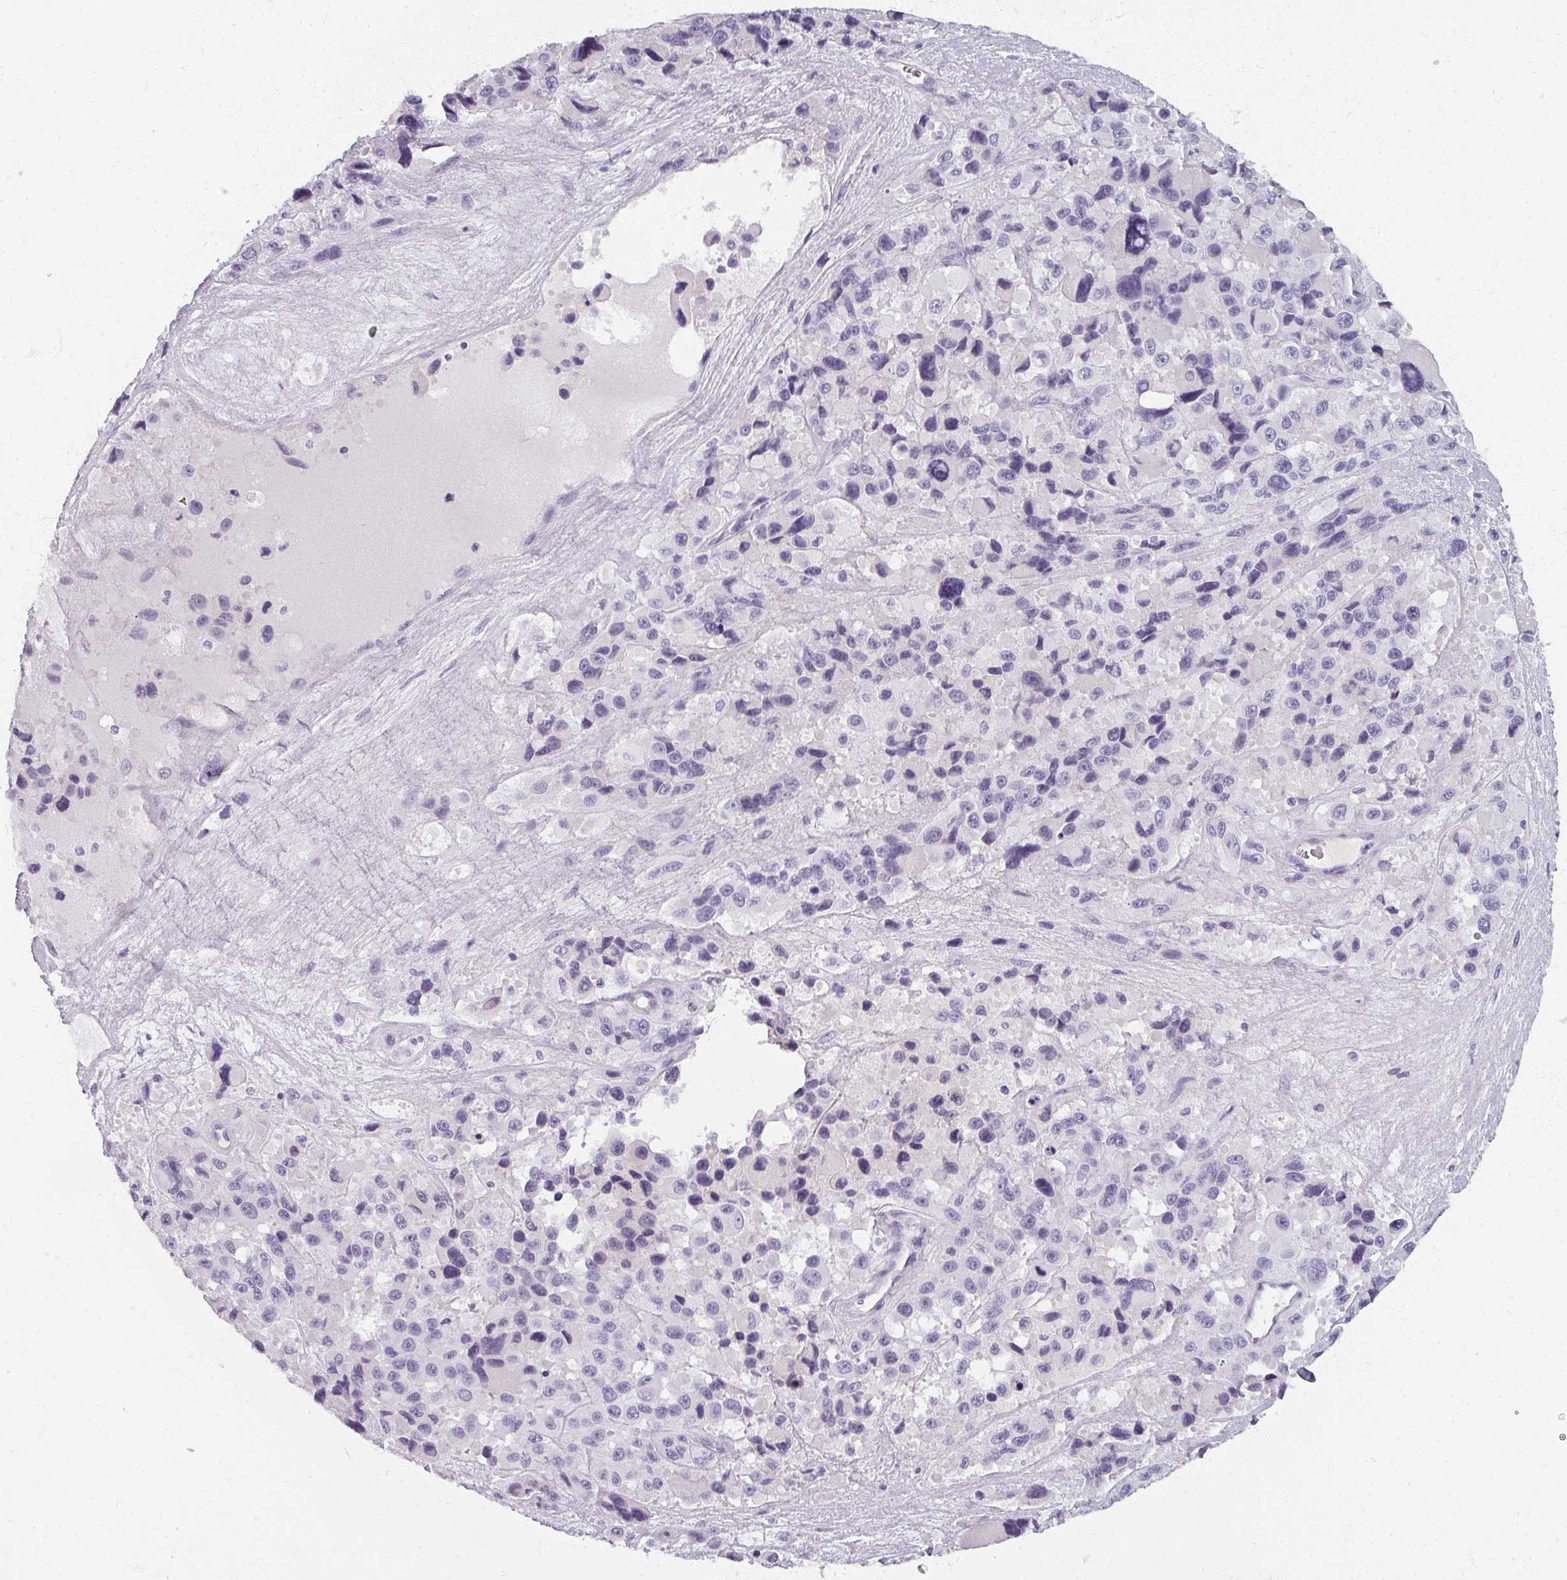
{"staining": {"intensity": "negative", "quantity": "none", "location": "none"}, "tissue": "melanoma", "cell_type": "Tumor cells", "image_type": "cancer", "snomed": [{"axis": "morphology", "description": "Malignant melanoma, Metastatic site"}, {"axis": "topography", "description": "Lymph node"}], "caption": "Tumor cells show no significant staining in melanoma.", "gene": "REG3G", "patient": {"sex": "female", "age": 65}}